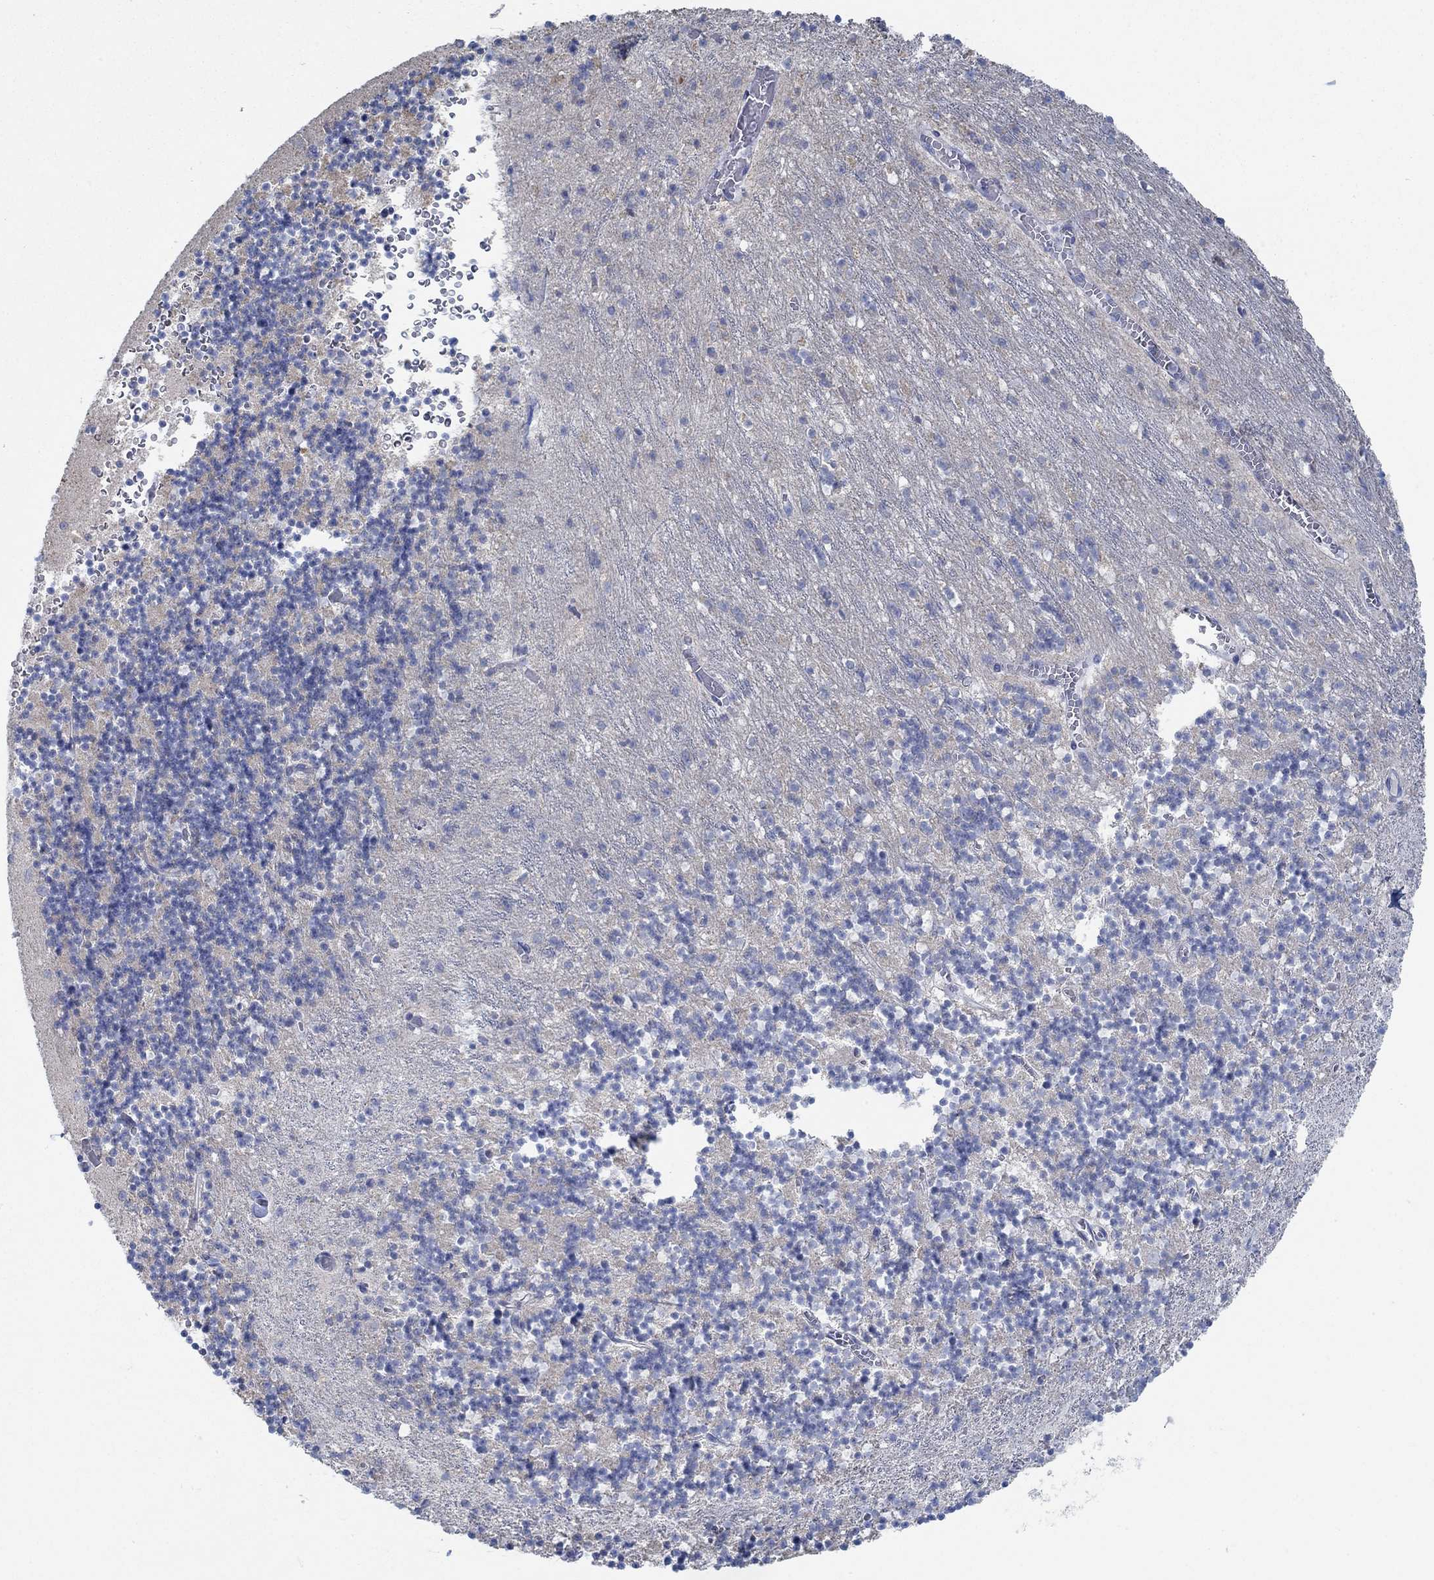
{"staining": {"intensity": "negative", "quantity": "none", "location": "none"}, "tissue": "cerebellum", "cell_type": "Cells in granular layer", "image_type": "normal", "snomed": [{"axis": "morphology", "description": "Normal tissue, NOS"}, {"axis": "topography", "description": "Cerebellum"}], "caption": "A photomicrograph of cerebellum stained for a protein displays no brown staining in cells in granular layer.", "gene": "GLOD5", "patient": {"sex": "female", "age": 64}}